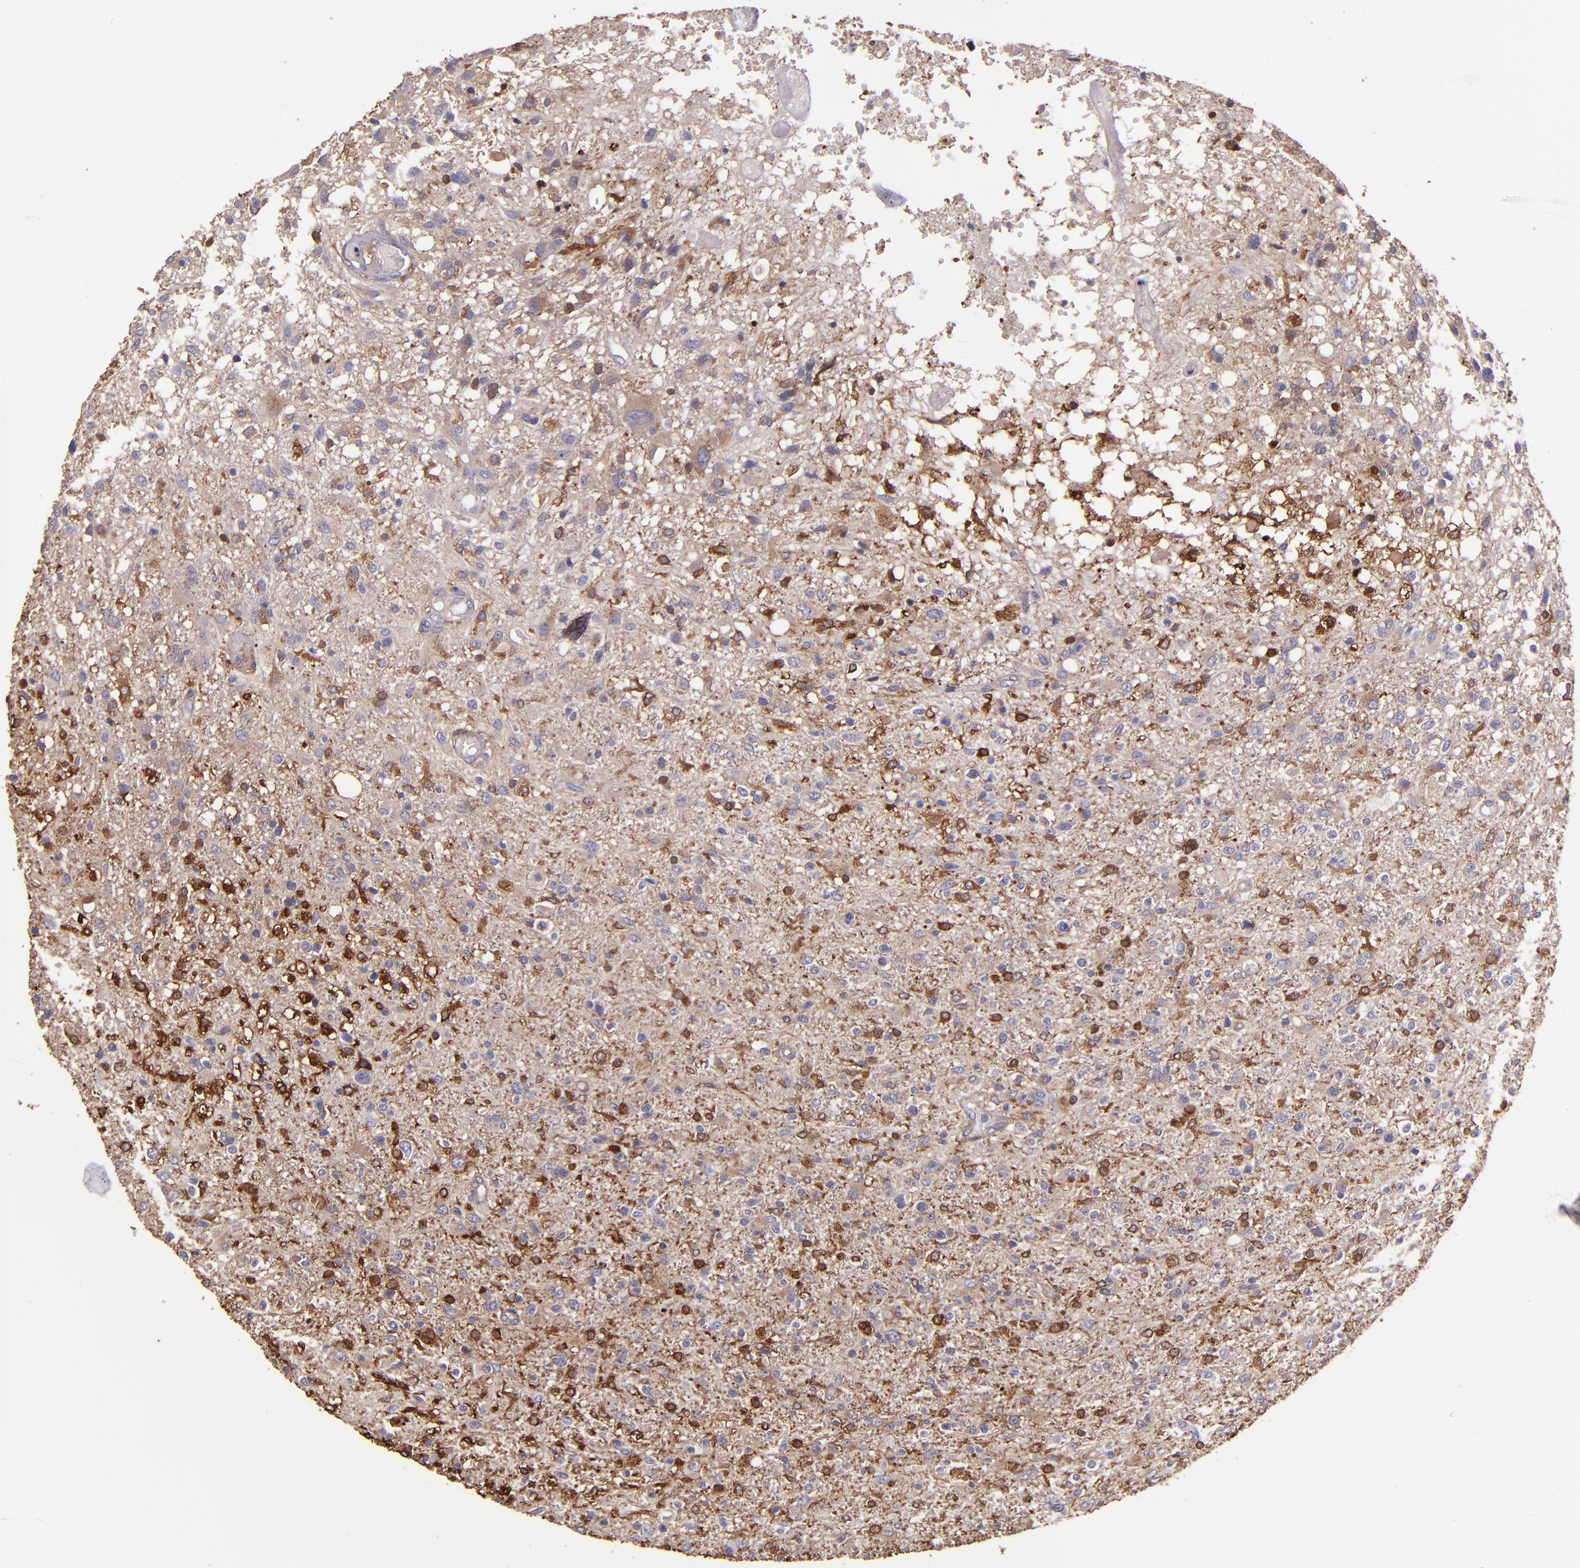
{"staining": {"intensity": "moderate", "quantity": "25%-75%", "location": "cytoplasmic/membranous,nuclear"}, "tissue": "glioma", "cell_type": "Tumor cells", "image_type": "cancer", "snomed": [{"axis": "morphology", "description": "Glioma, malignant, High grade"}, {"axis": "topography", "description": "Cerebral cortex"}], "caption": "Immunohistochemistry micrograph of malignant glioma (high-grade) stained for a protein (brown), which displays medium levels of moderate cytoplasmic/membranous and nuclear positivity in about 25%-75% of tumor cells.", "gene": "WASHC1", "patient": {"sex": "male", "age": 76}}